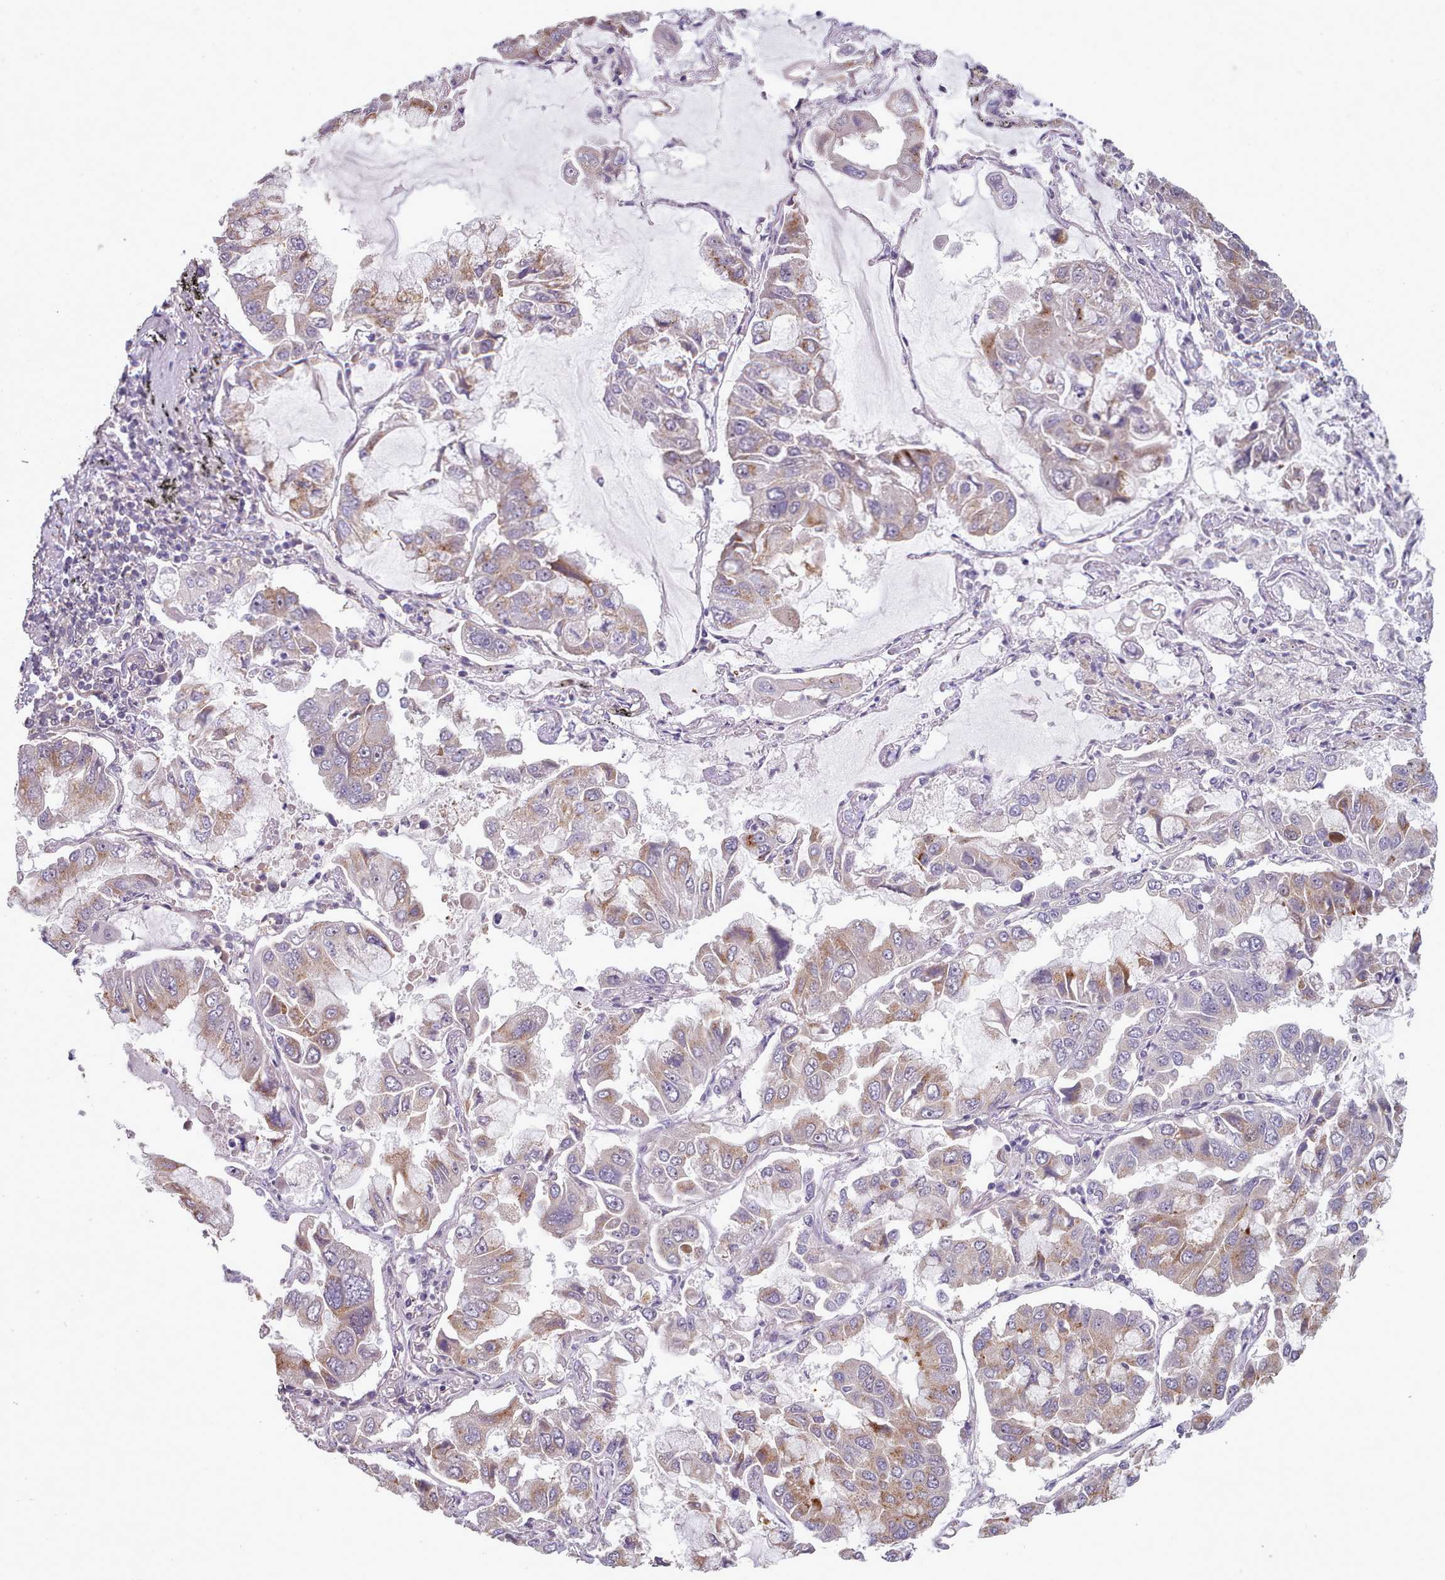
{"staining": {"intensity": "weak", "quantity": "<25%", "location": "cytoplasmic/membranous"}, "tissue": "lung cancer", "cell_type": "Tumor cells", "image_type": "cancer", "snomed": [{"axis": "morphology", "description": "Adenocarcinoma, NOS"}, {"axis": "topography", "description": "Lung"}], "caption": "The micrograph displays no significant expression in tumor cells of adenocarcinoma (lung).", "gene": "CLNS1A", "patient": {"sex": "male", "age": 64}}